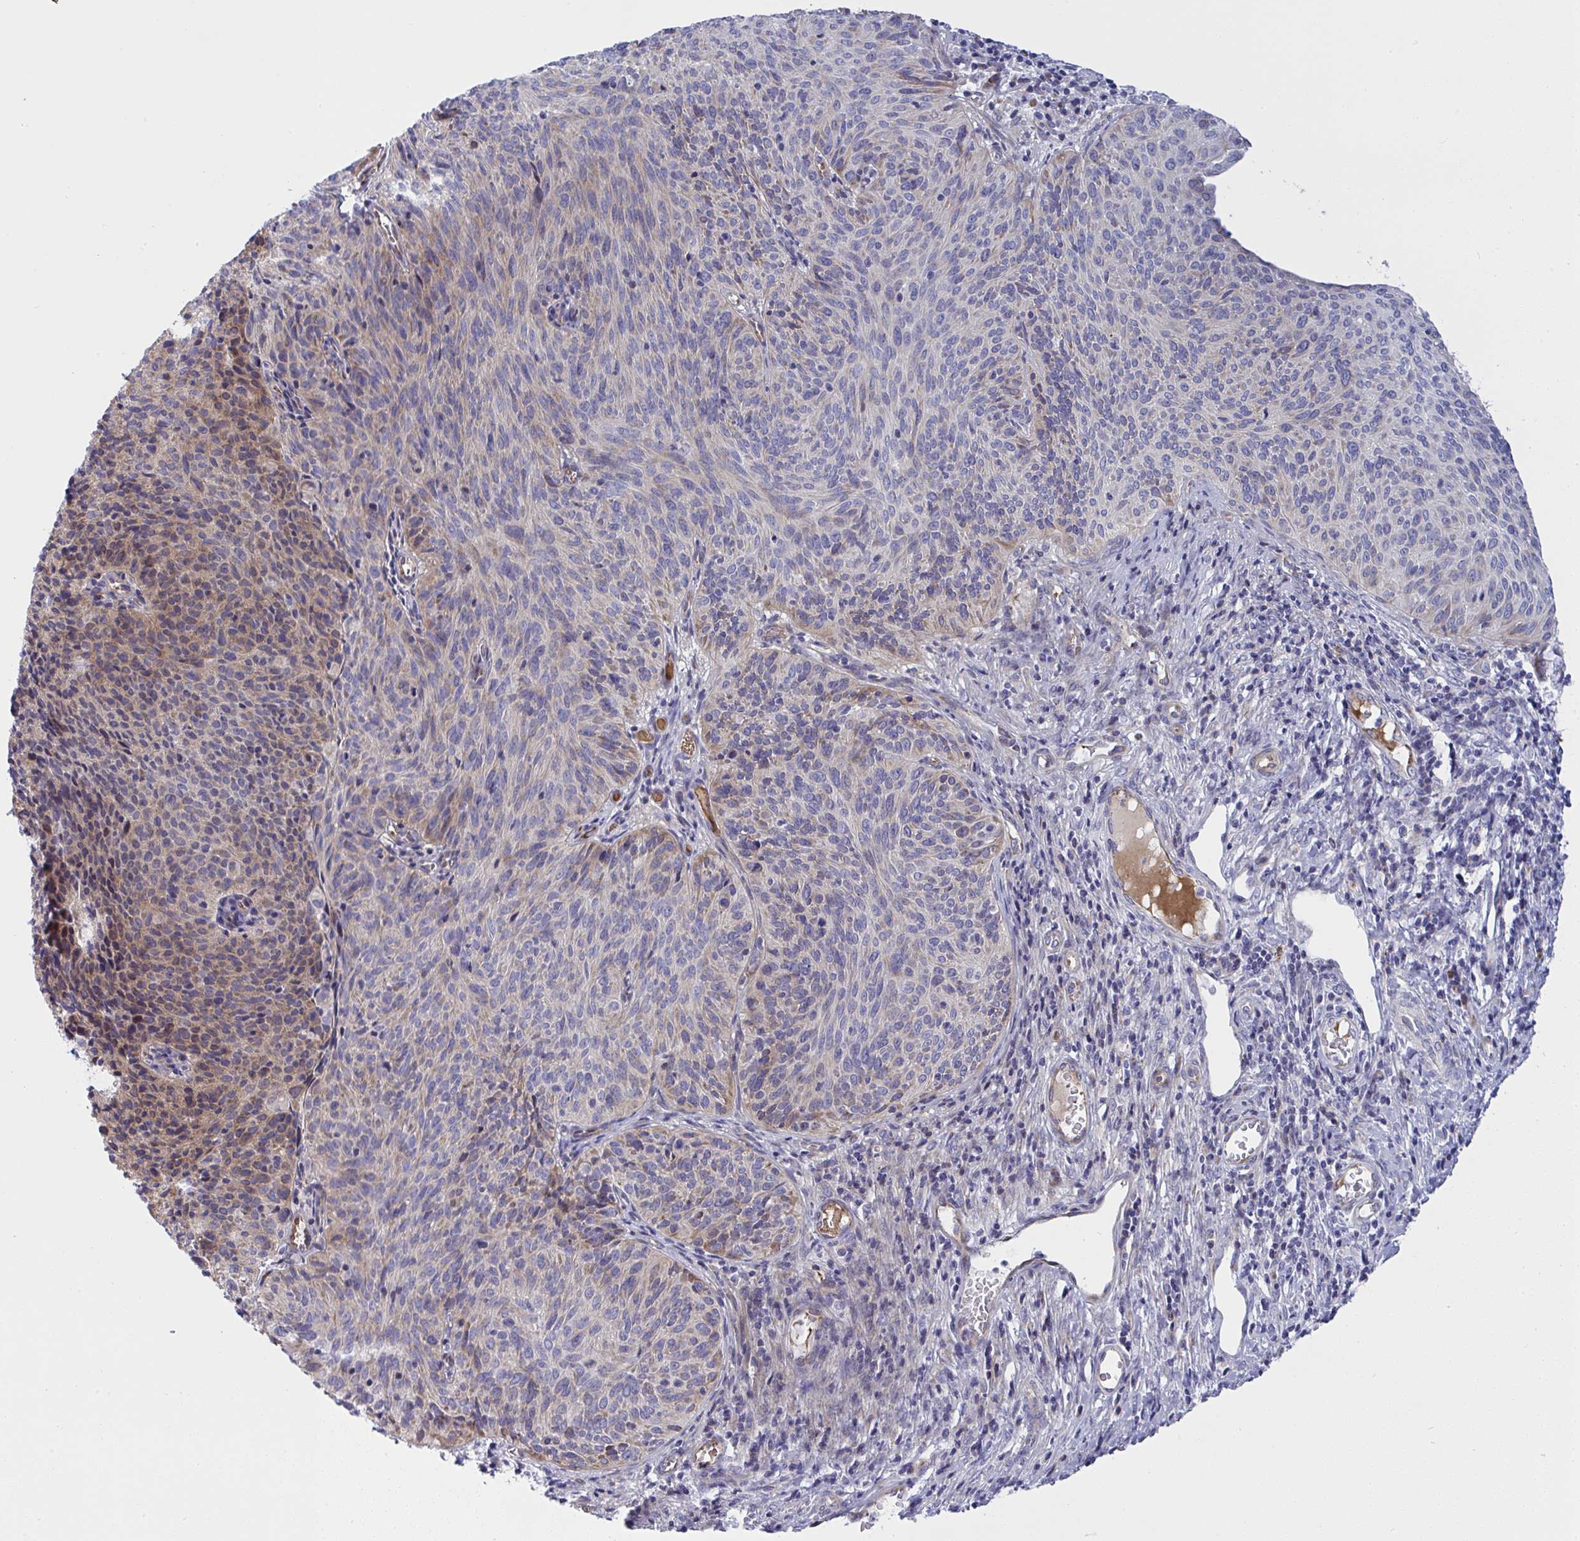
{"staining": {"intensity": "weak", "quantity": "25%-75%", "location": "cytoplasmic/membranous"}, "tissue": "cervical cancer", "cell_type": "Tumor cells", "image_type": "cancer", "snomed": [{"axis": "morphology", "description": "Squamous cell carcinoma, NOS"}, {"axis": "topography", "description": "Cervix"}], "caption": "Immunohistochemical staining of human squamous cell carcinoma (cervical) exhibits low levels of weak cytoplasmic/membranous protein positivity in approximately 25%-75% of tumor cells.", "gene": "NTN1", "patient": {"sex": "female", "age": 49}}